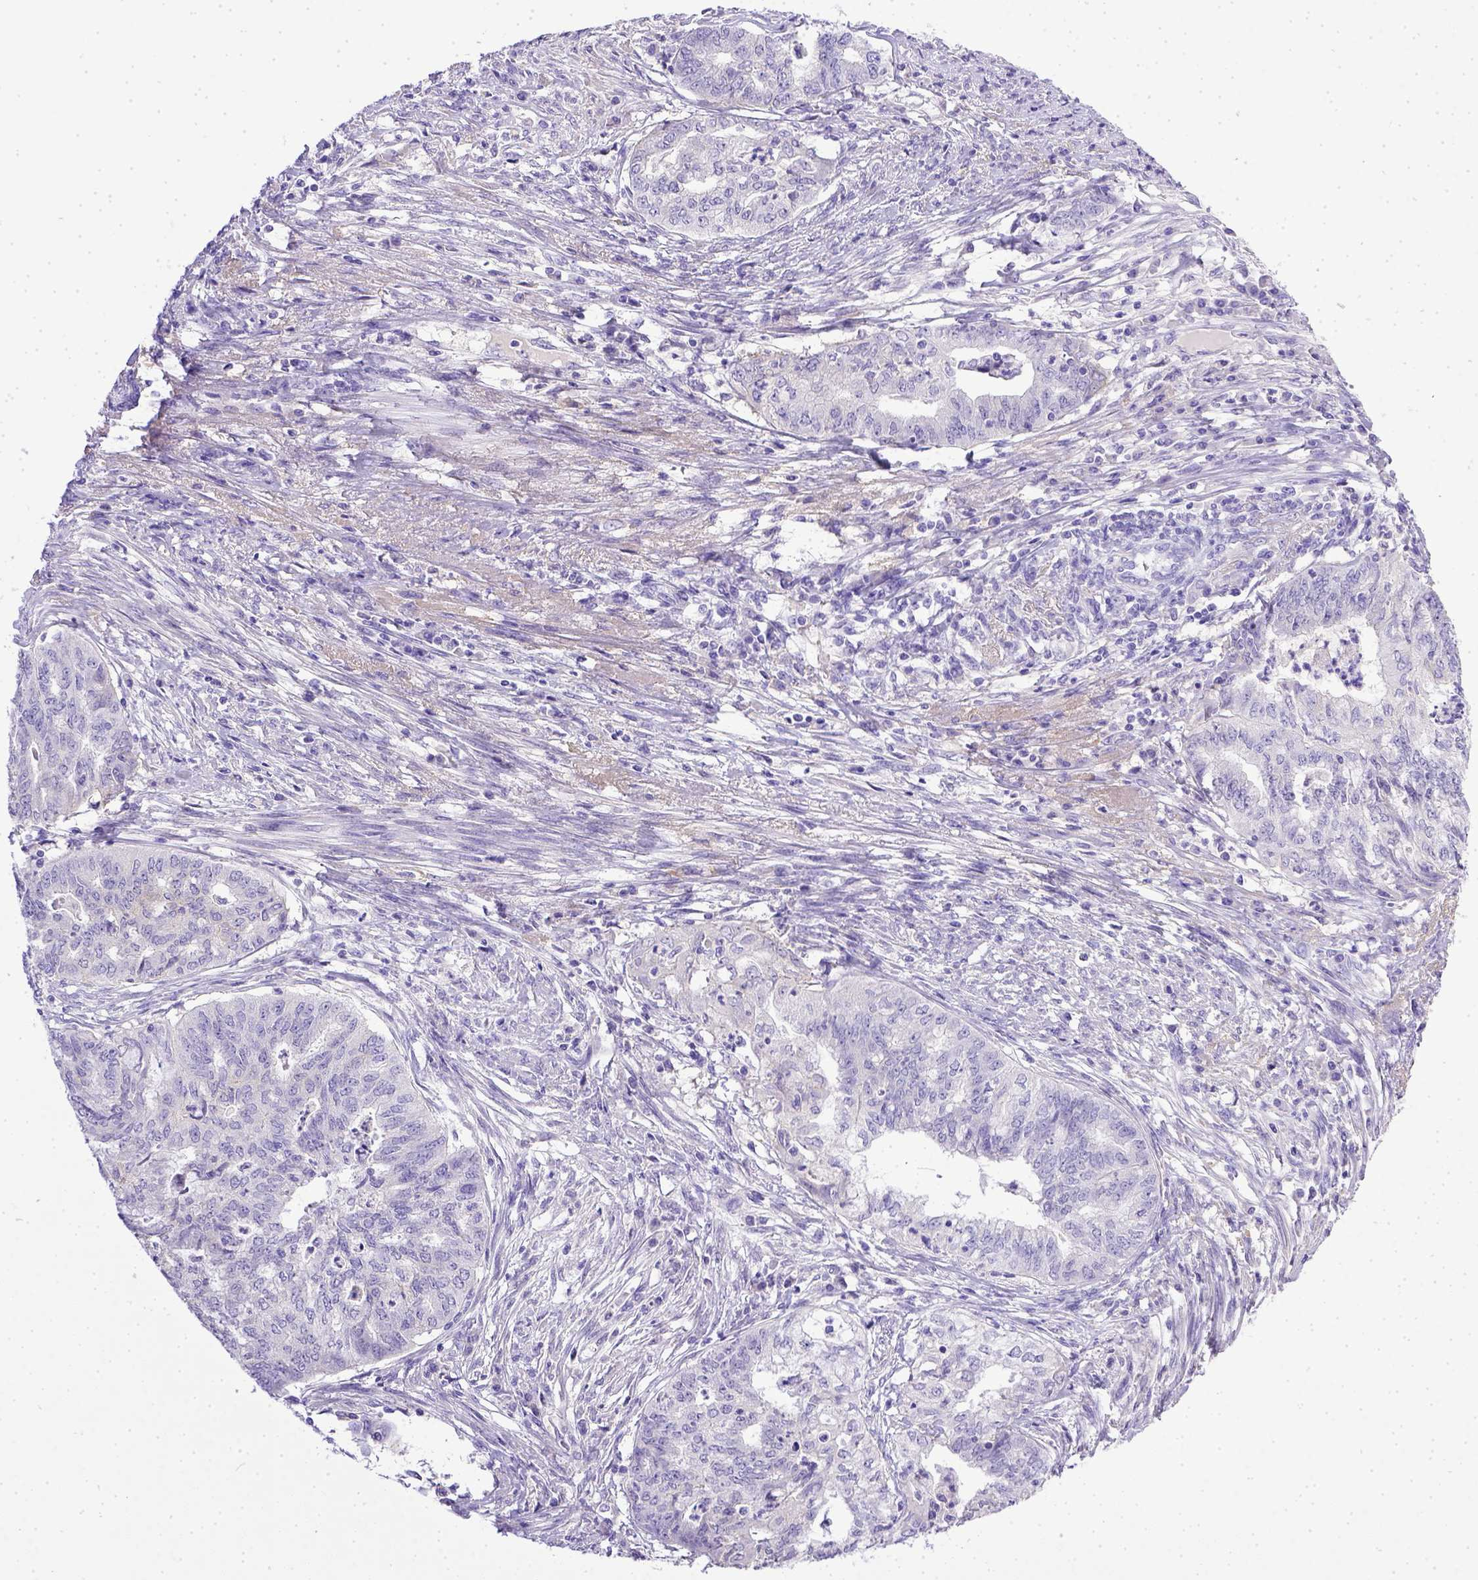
{"staining": {"intensity": "negative", "quantity": "none", "location": "none"}, "tissue": "endometrial cancer", "cell_type": "Tumor cells", "image_type": "cancer", "snomed": [{"axis": "morphology", "description": "Adenocarcinoma, NOS"}, {"axis": "topography", "description": "Endometrium"}], "caption": "This is a histopathology image of IHC staining of adenocarcinoma (endometrial), which shows no expression in tumor cells.", "gene": "BTN1A1", "patient": {"sex": "female", "age": 79}}